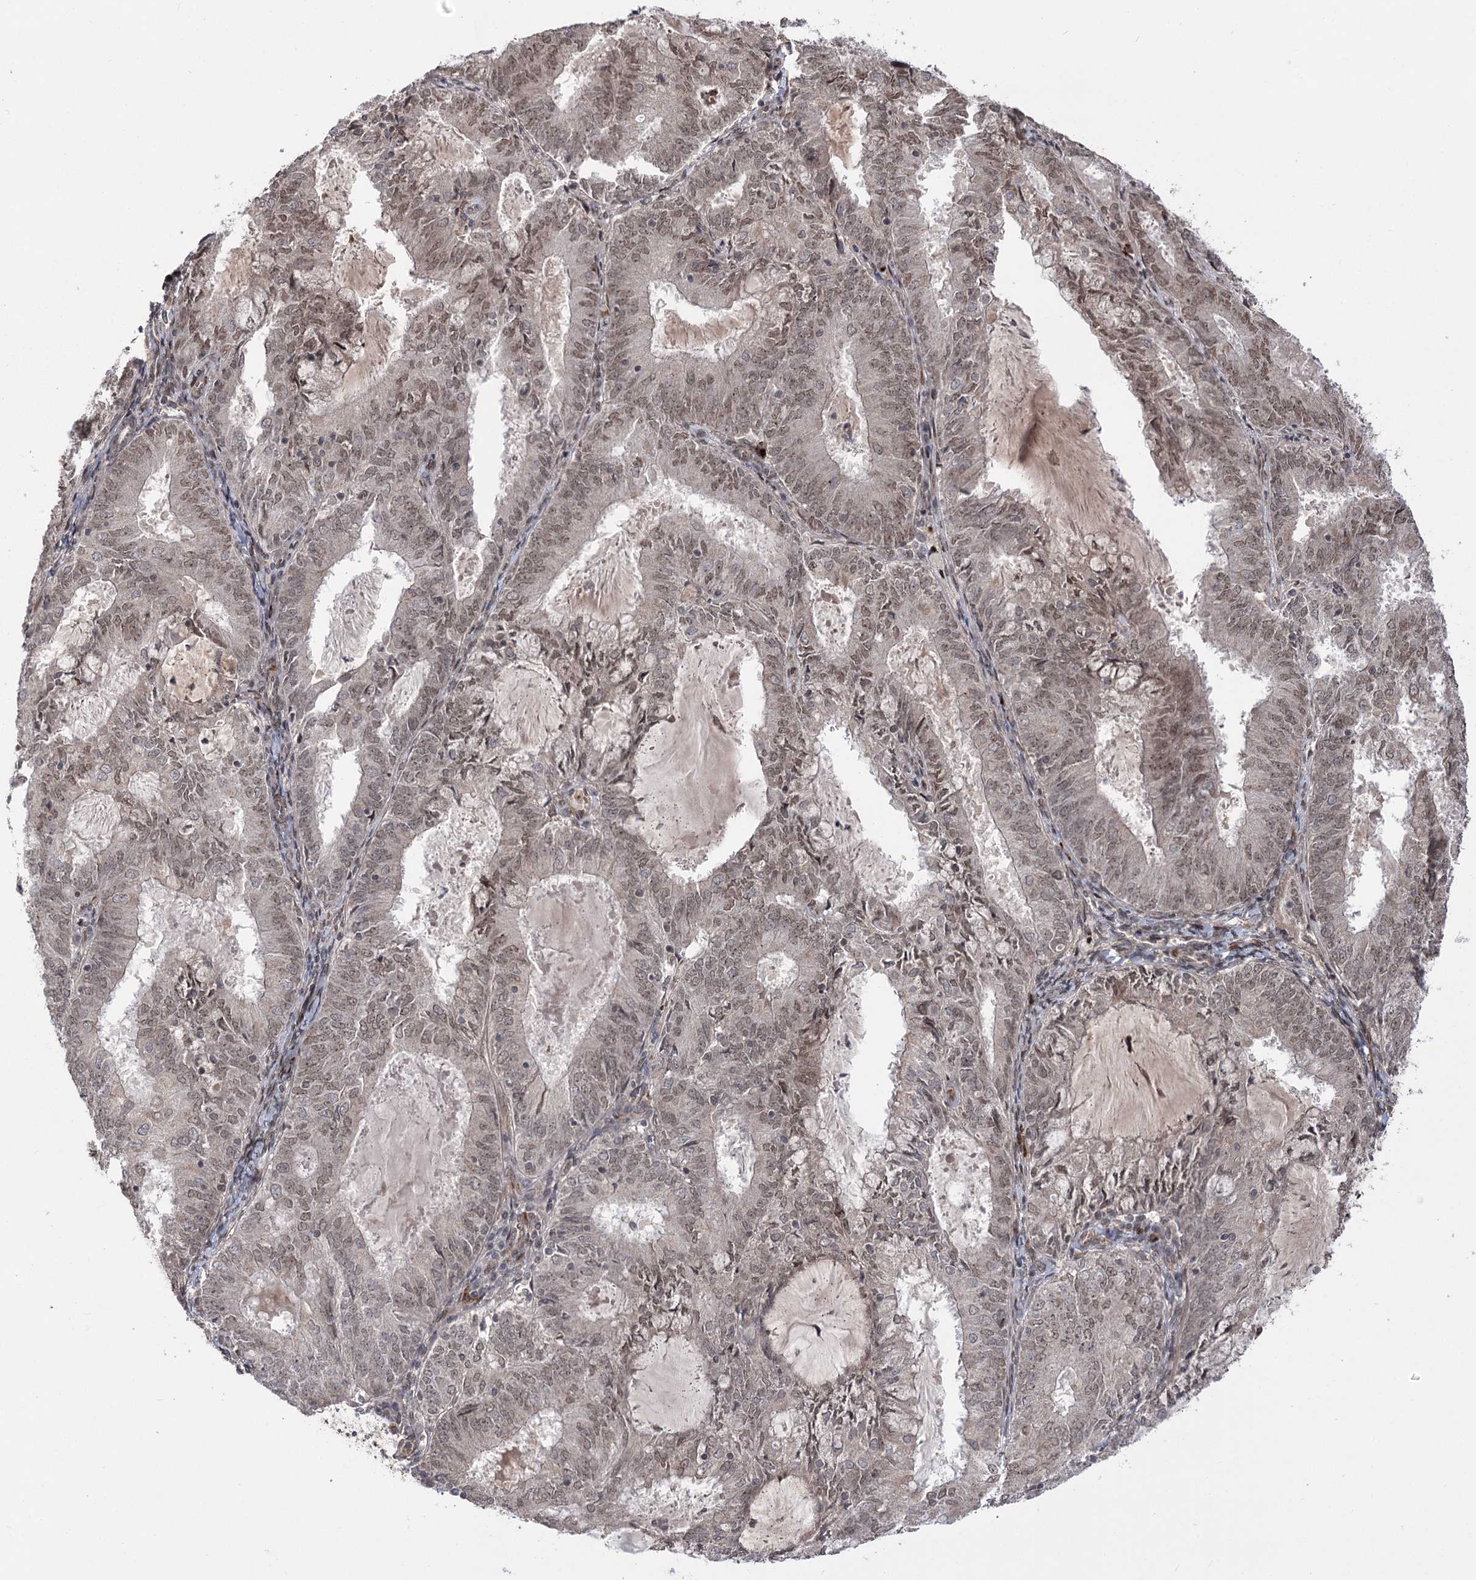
{"staining": {"intensity": "weak", "quantity": "25%-75%", "location": "nuclear"}, "tissue": "endometrial cancer", "cell_type": "Tumor cells", "image_type": "cancer", "snomed": [{"axis": "morphology", "description": "Adenocarcinoma, NOS"}, {"axis": "topography", "description": "Endometrium"}], "caption": "Protein staining of endometrial cancer (adenocarcinoma) tissue exhibits weak nuclear expression in approximately 25%-75% of tumor cells. (DAB IHC with brightfield microscopy, high magnification).", "gene": "TENM2", "patient": {"sex": "female", "age": 57}}